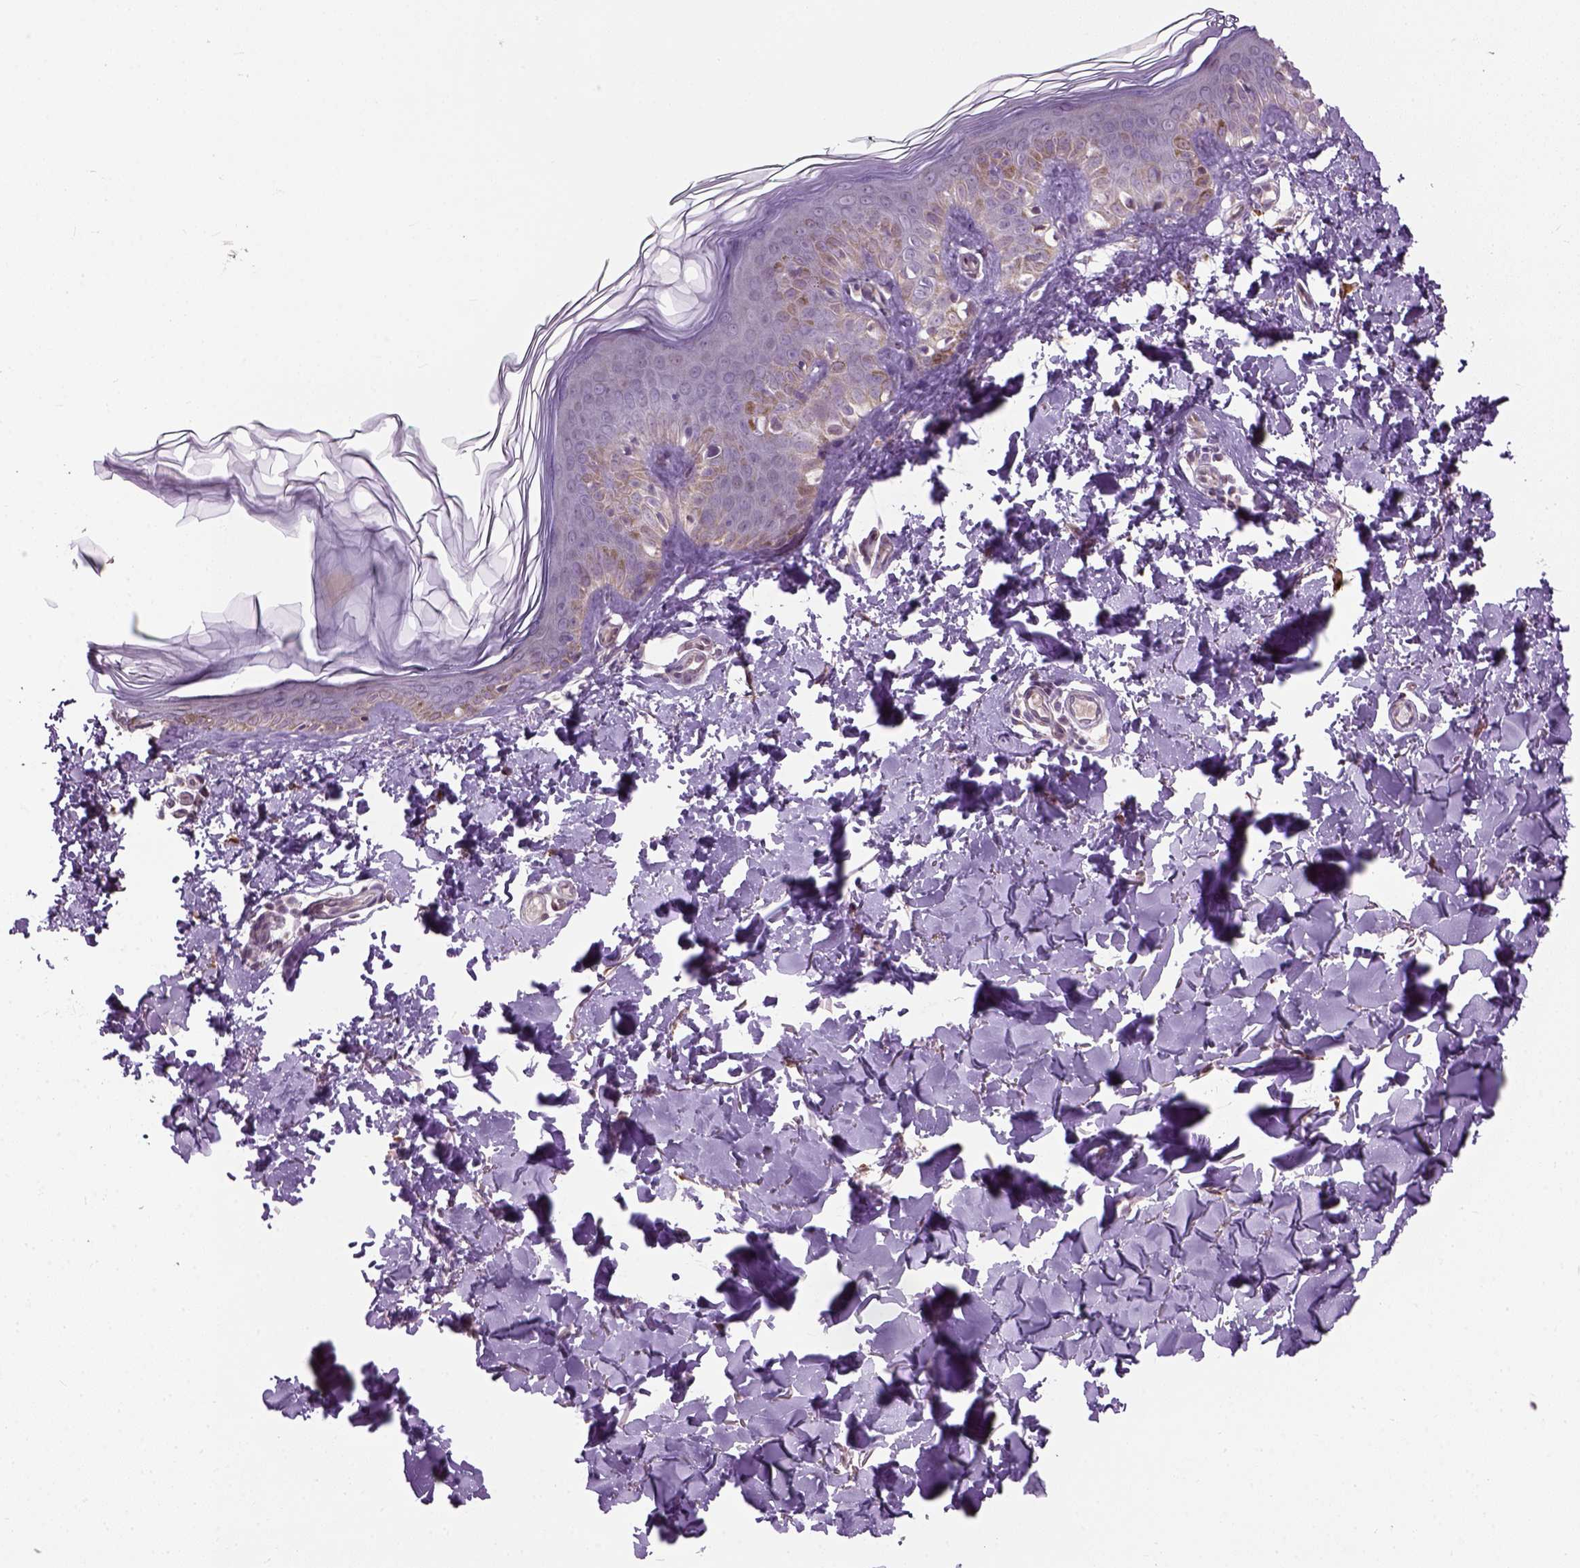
{"staining": {"intensity": "weak", "quantity": ">75%", "location": "cytoplasmic/membranous"}, "tissue": "skin", "cell_type": "Fibroblasts", "image_type": "normal", "snomed": [{"axis": "morphology", "description": "Normal tissue, NOS"}, {"axis": "topography", "description": "Skin"}, {"axis": "topography", "description": "Peripheral nerve tissue"}], "caption": "Protein expression analysis of benign skin demonstrates weak cytoplasmic/membranous positivity in approximately >75% of fibroblasts. Immunohistochemistry stains the protein of interest in brown and the nuclei are stained blue.", "gene": "XK", "patient": {"sex": "female", "age": 45}}